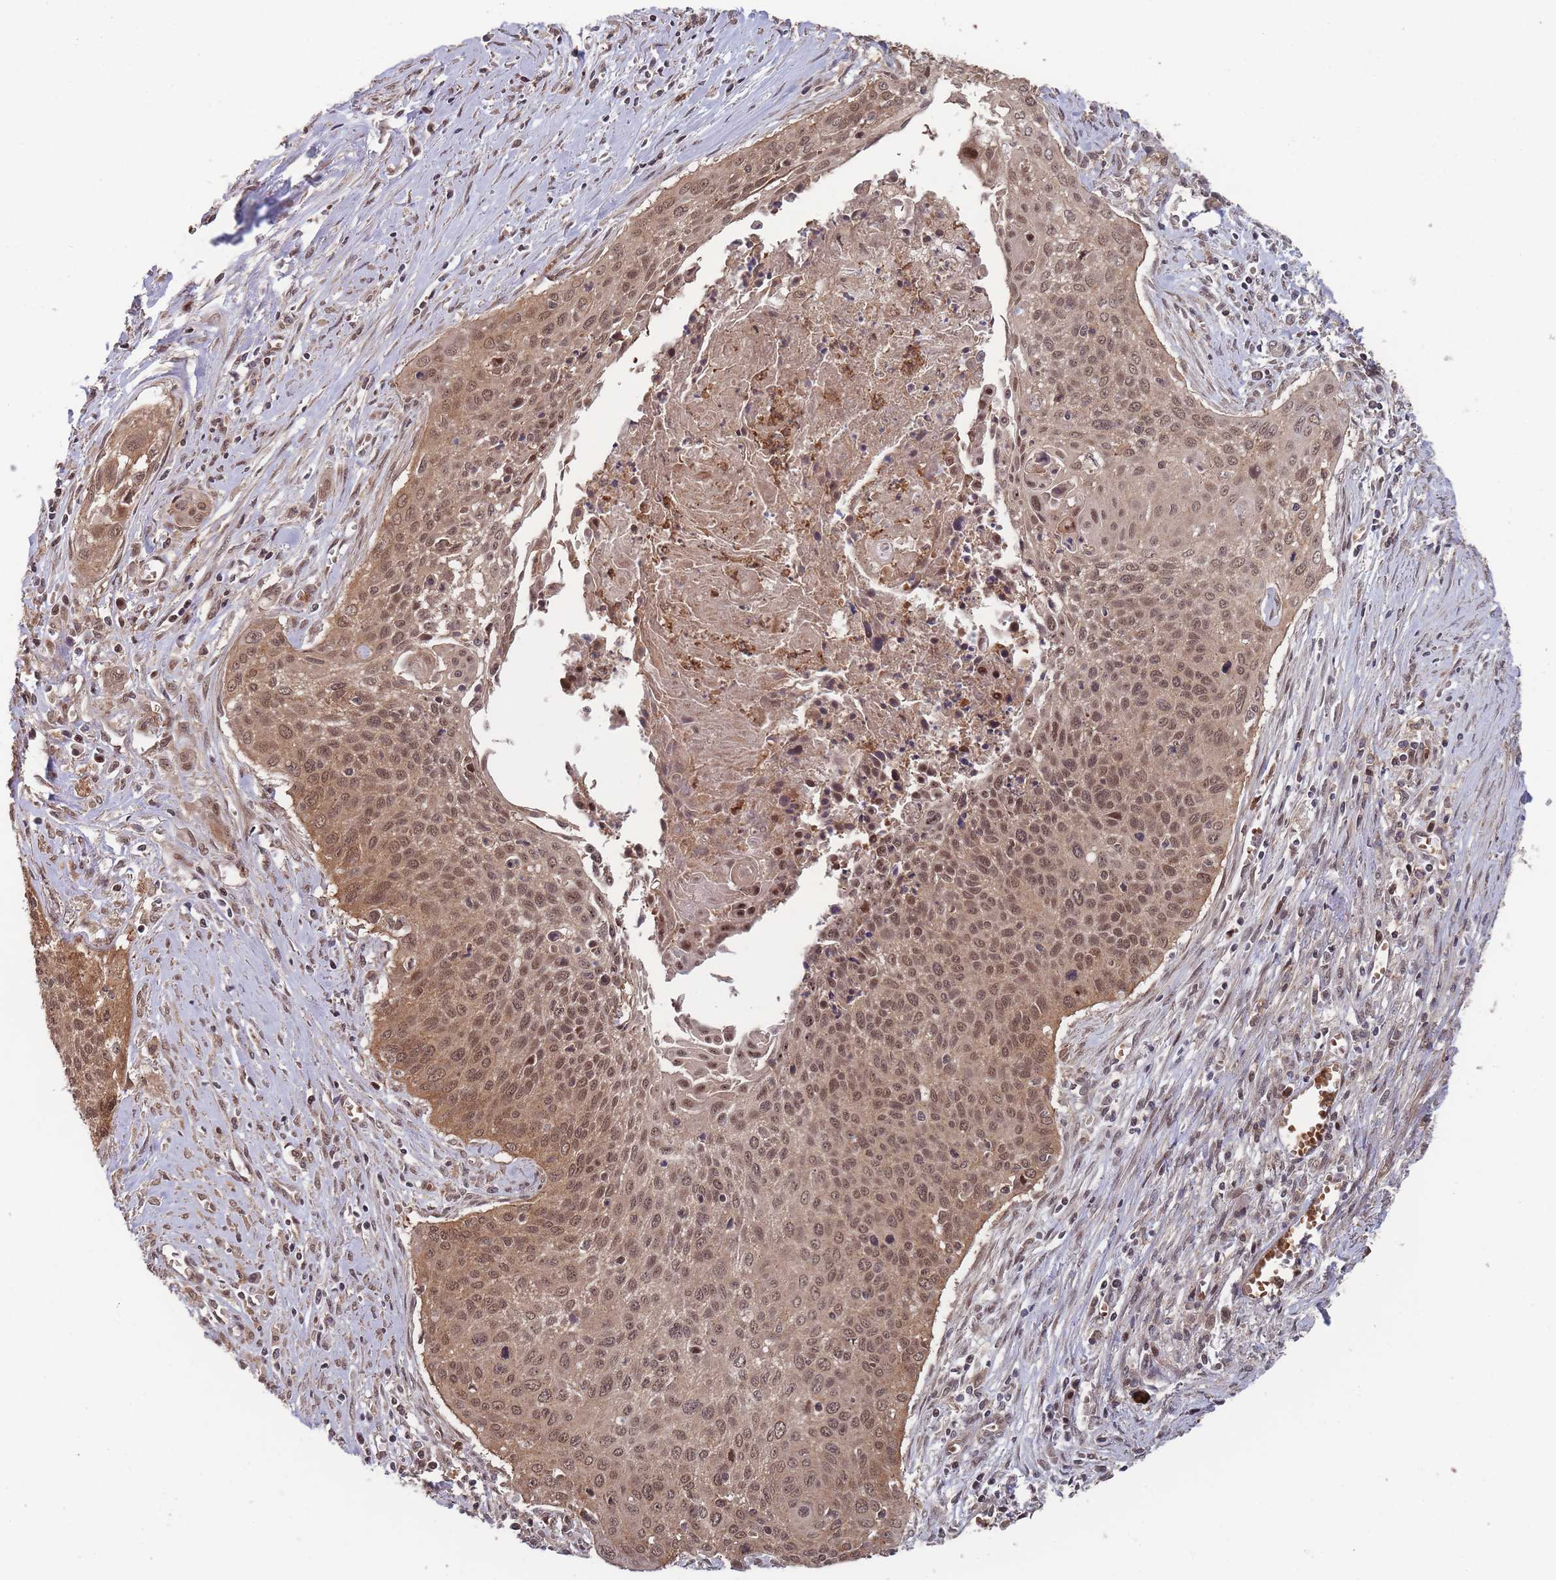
{"staining": {"intensity": "moderate", "quantity": ">75%", "location": "cytoplasmic/membranous,nuclear"}, "tissue": "cervical cancer", "cell_type": "Tumor cells", "image_type": "cancer", "snomed": [{"axis": "morphology", "description": "Squamous cell carcinoma, NOS"}, {"axis": "topography", "description": "Cervix"}], "caption": "This photomicrograph displays squamous cell carcinoma (cervical) stained with IHC to label a protein in brown. The cytoplasmic/membranous and nuclear of tumor cells show moderate positivity for the protein. Nuclei are counter-stained blue.", "gene": "SF3B1", "patient": {"sex": "female", "age": 55}}